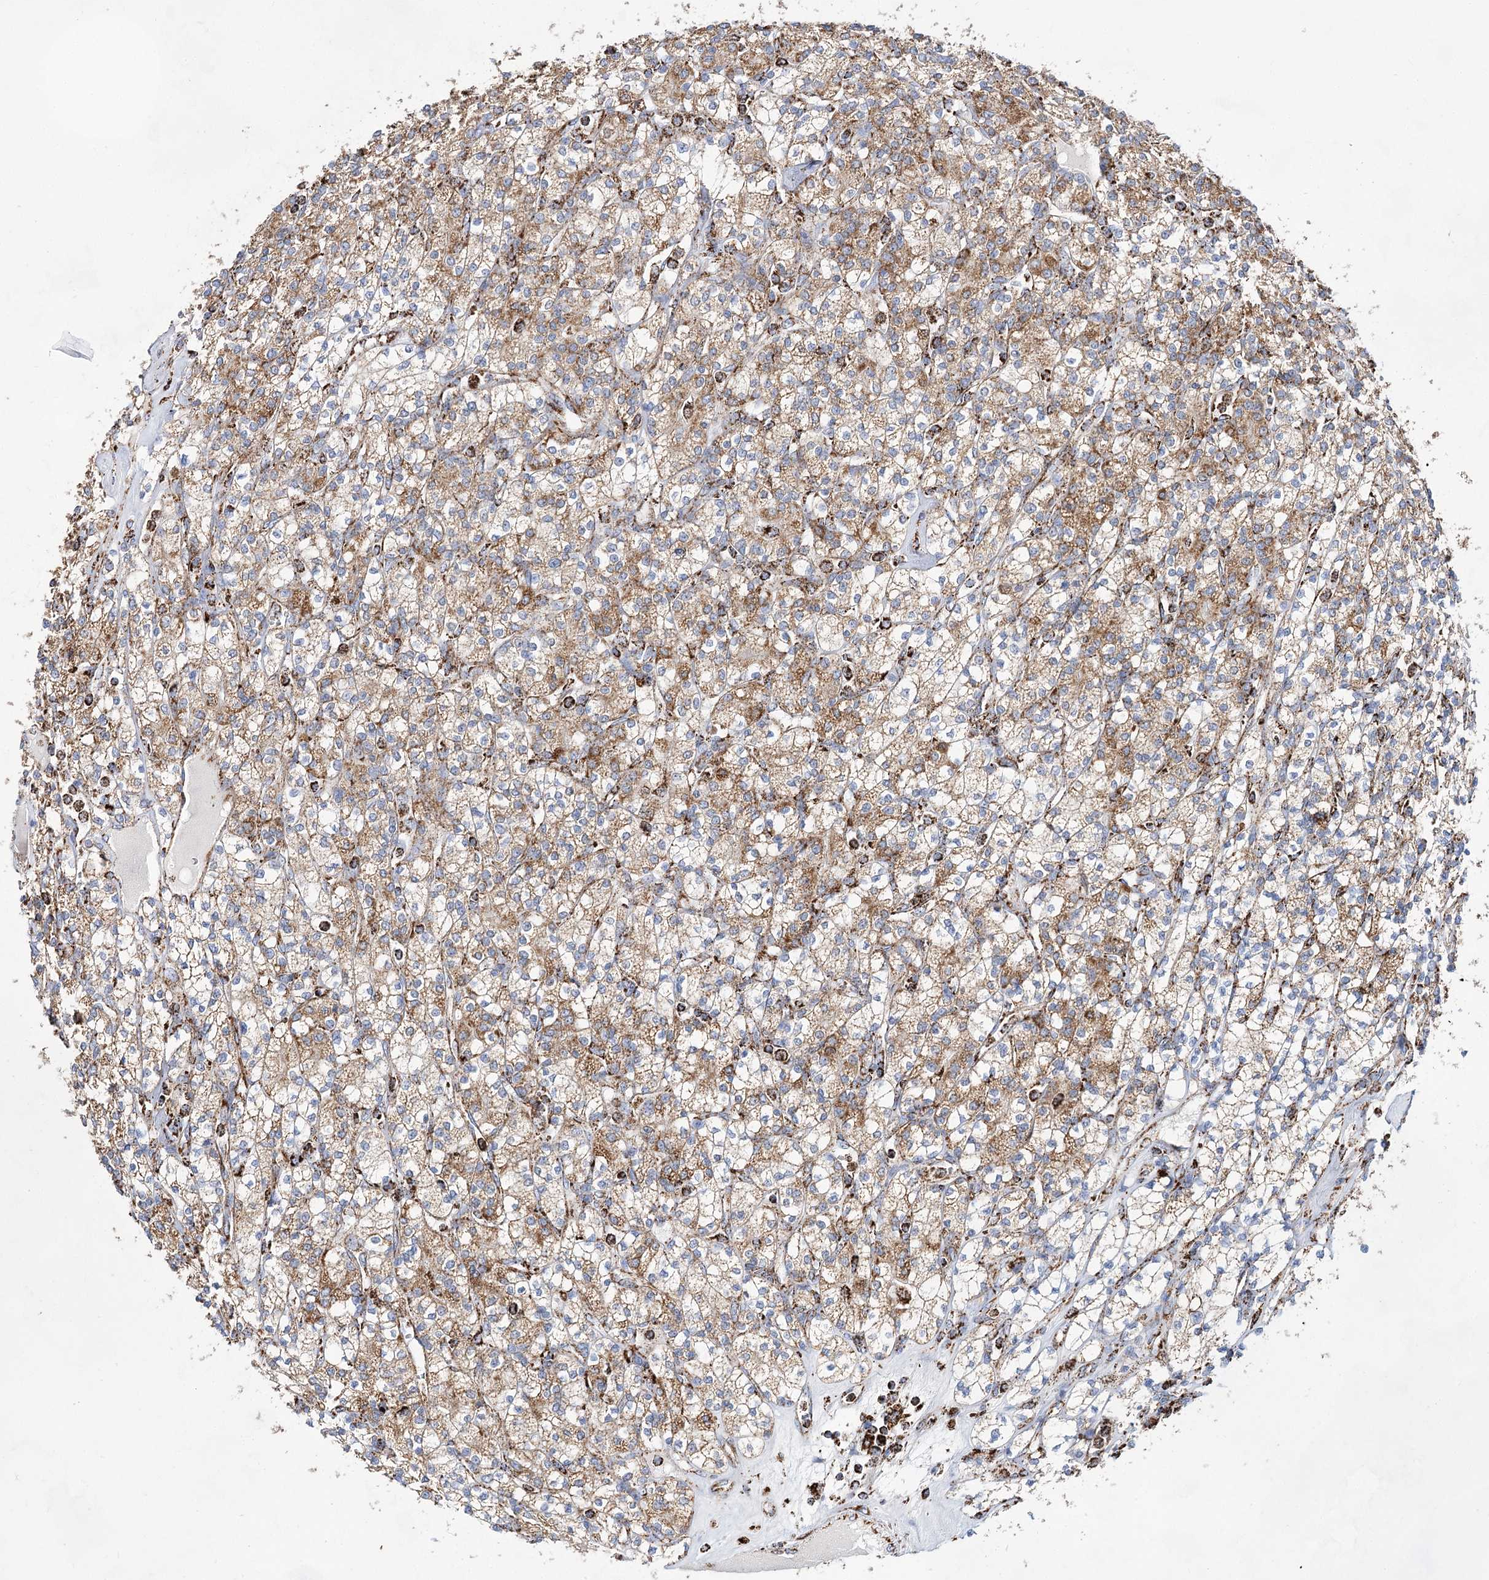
{"staining": {"intensity": "moderate", "quantity": ">75%", "location": "cytoplasmic/membranous"}, "tissue": "renal cancer", "cell_type": "Tumor cells", "image_type": "cancer", "snomed": [{"axis": "morphology", "description": "Adenocarcinoma, NOS"}, {"axis": "topography", "description": "Kidney"}], "caption": "A photomicrograph of human adenocarcinoma (renal) stained for a protein reveals moderate cytoplasmic/membranous brown staining in tumor cells.", "gene": "NADK2", "patient": {"sex": "male", "age": 77}}